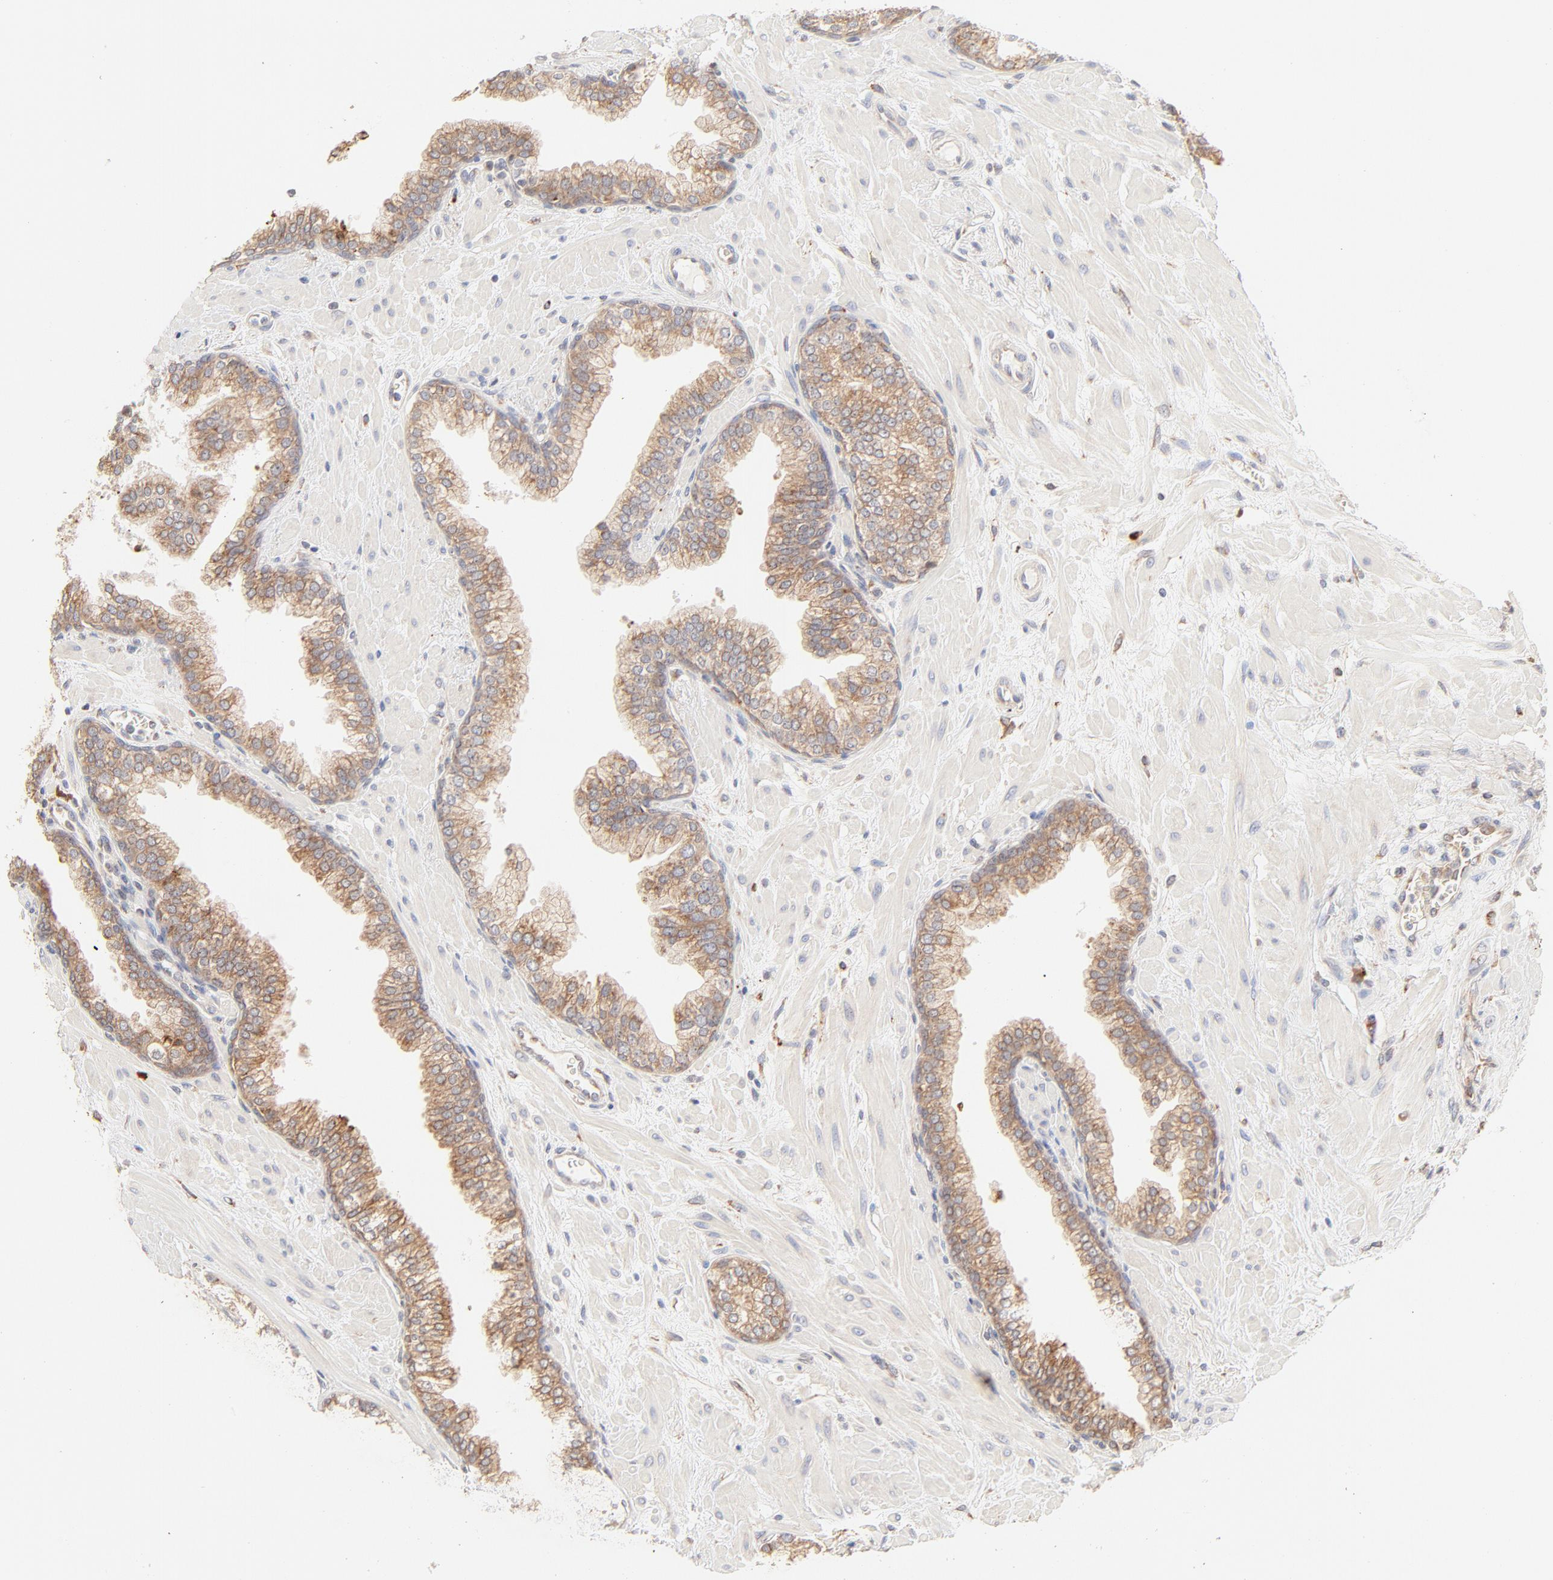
{"staining": {"intensity": "moderate", "quantity": ">75%", "location": "cytoplasmic/membranous"}, "tissue": "prostate", "cell_type": "Glandular cells", "image_type": "normal", "snomed": [{"axis": "morphology", "description": "Normal tissue, NOS"}, {"axis": "topography", "description": "Prostate"}], "caption": "Immunohistochemical staining of benign human prostate shows moderate cytoplasmic/membranous protein positivity in about >75% of glandular cells.", "gene": "PARP12", "patient": {"sex": "male", "age": 60}}